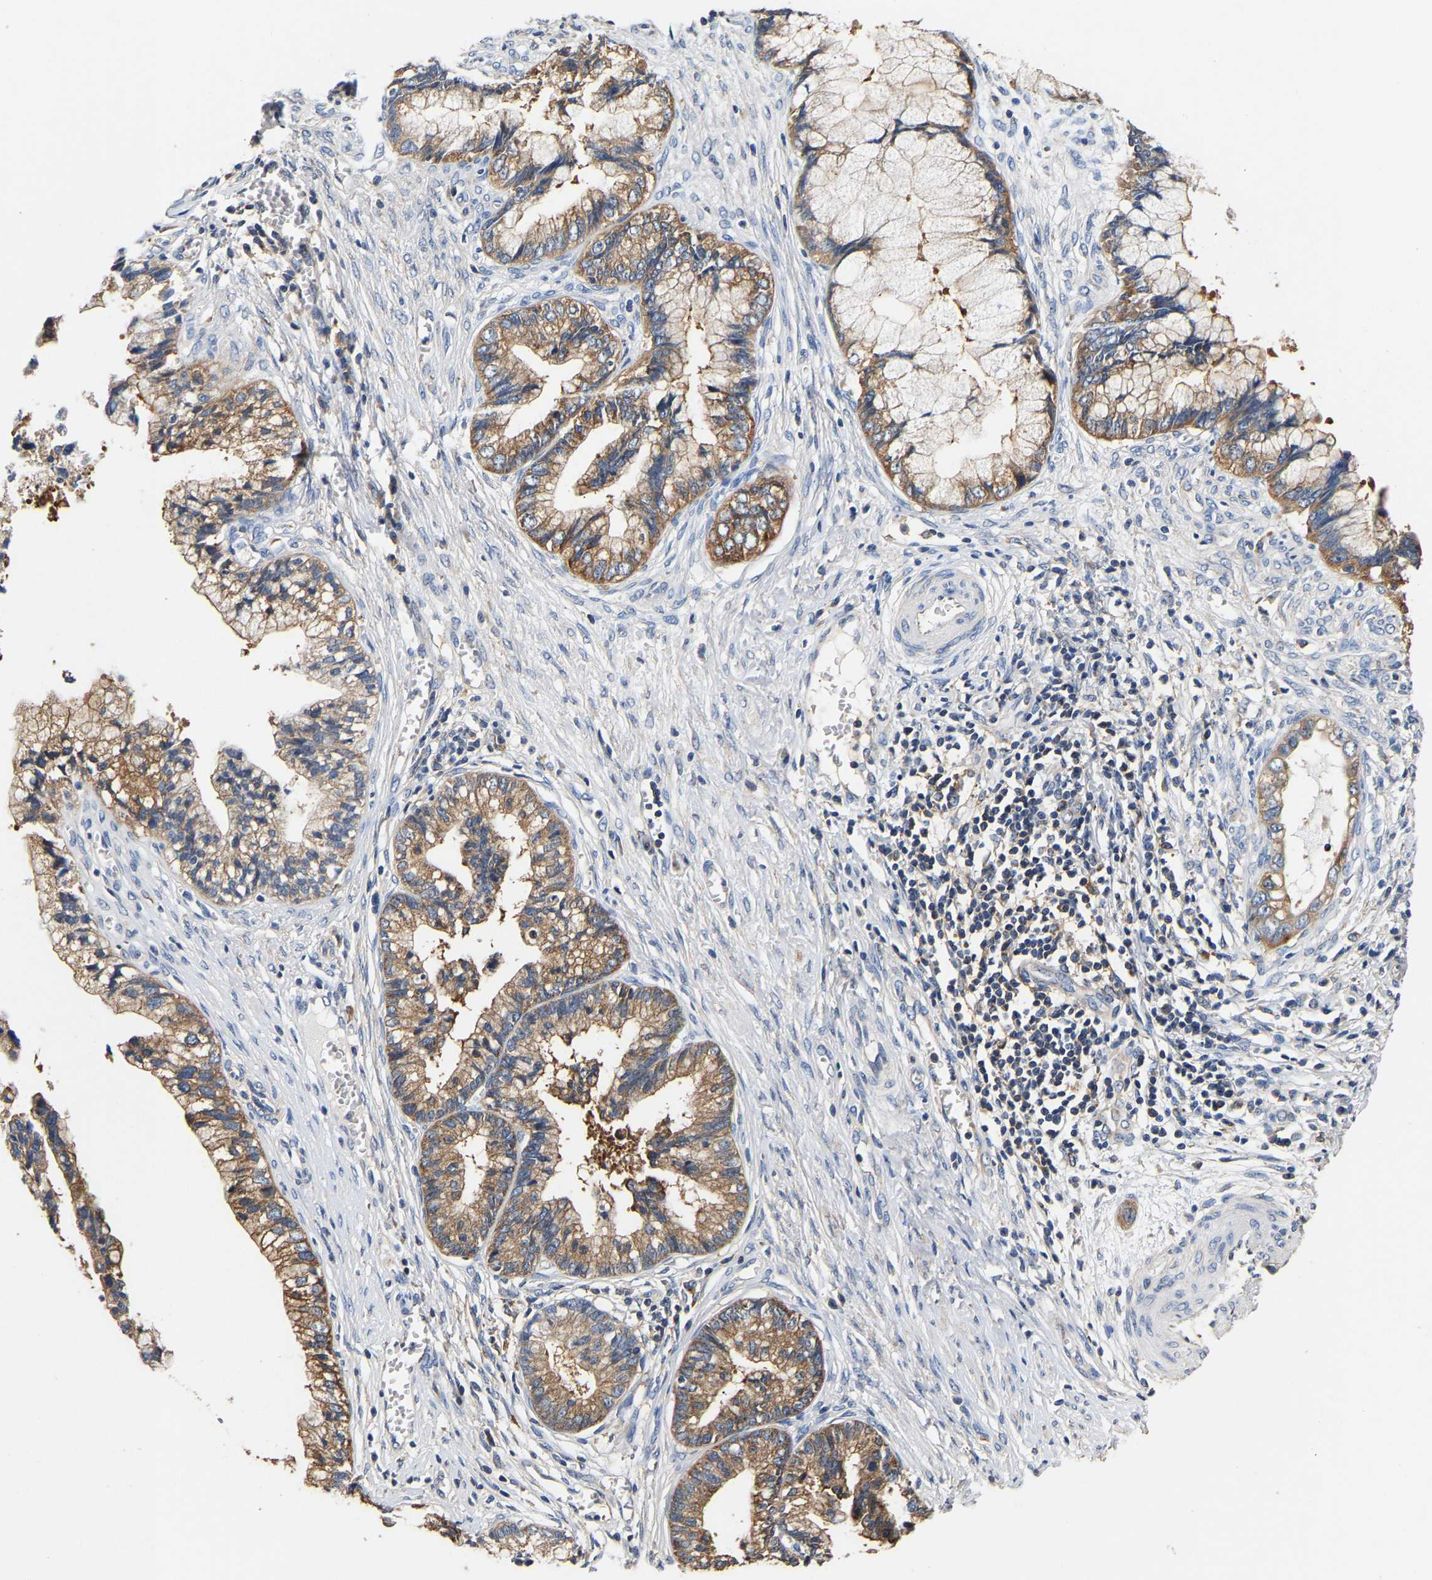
{"staining": {"intensity": "moderate", "quantity": "25%-75%", "location": "cytoplasmic/membranous"}, "tissue": "cervical cancer", "cell_type": "Tumor cells", "image_type": "cancer", "snomed": [{"axis": "morphology", "description": "Adenocarcinoma, NOS"}, {"axis": "topography", "description": "Cervix"}], "caption": "Protein staining of cervical adenocarcinoma tissue shows moderate cytoplasmic/membranous positivity in about 25%-75% of tumor cells. The protein is shown in brown color, while the nuclei are stained blue.", "gene": "LRBA", "patient": {"sex": "female", "age": 44}}